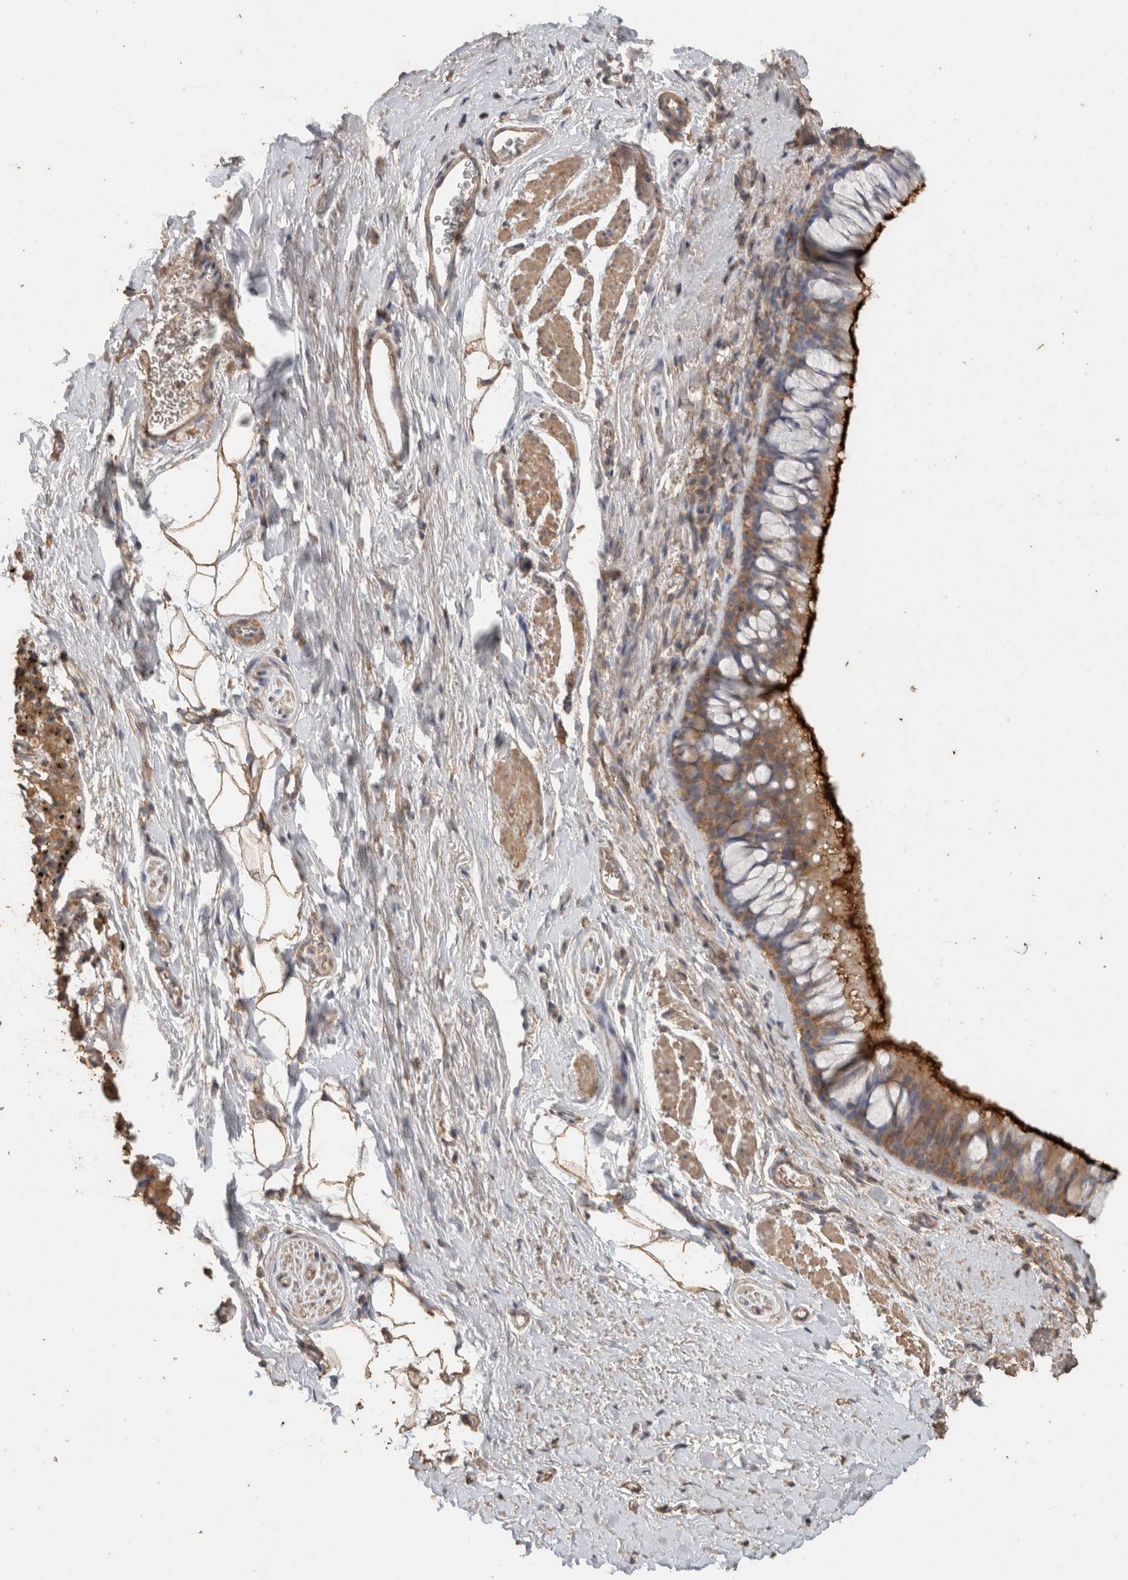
{"staining": {"intensity": "strong", "quantity": ">75%", "location": "cytoplasmic/membranous"}, "tissue": "bronchus", "cell_type": "Respiratory epithelial cells", "image_type": "normal", "snomed": [{"axis": "morphology", "description": "Normal tissue, NOS"}, {"axis": "topography", "description": "Cartilage tissue"}, {"axis": "topography", "description": "Bronchus"}], "caption": "DAB (3,3'-diaminobenzidine) immunohistochemical staining of unremarkable human bronchus displays strong cytoplasmic/membranous protein staining in about >75% of respiratory epithelial cells. The protein of interest is shown in brown color, while the nuclei are stained blue.", "gene": "CX3CL1", "patient": {"sex": "female", "age": 53}}